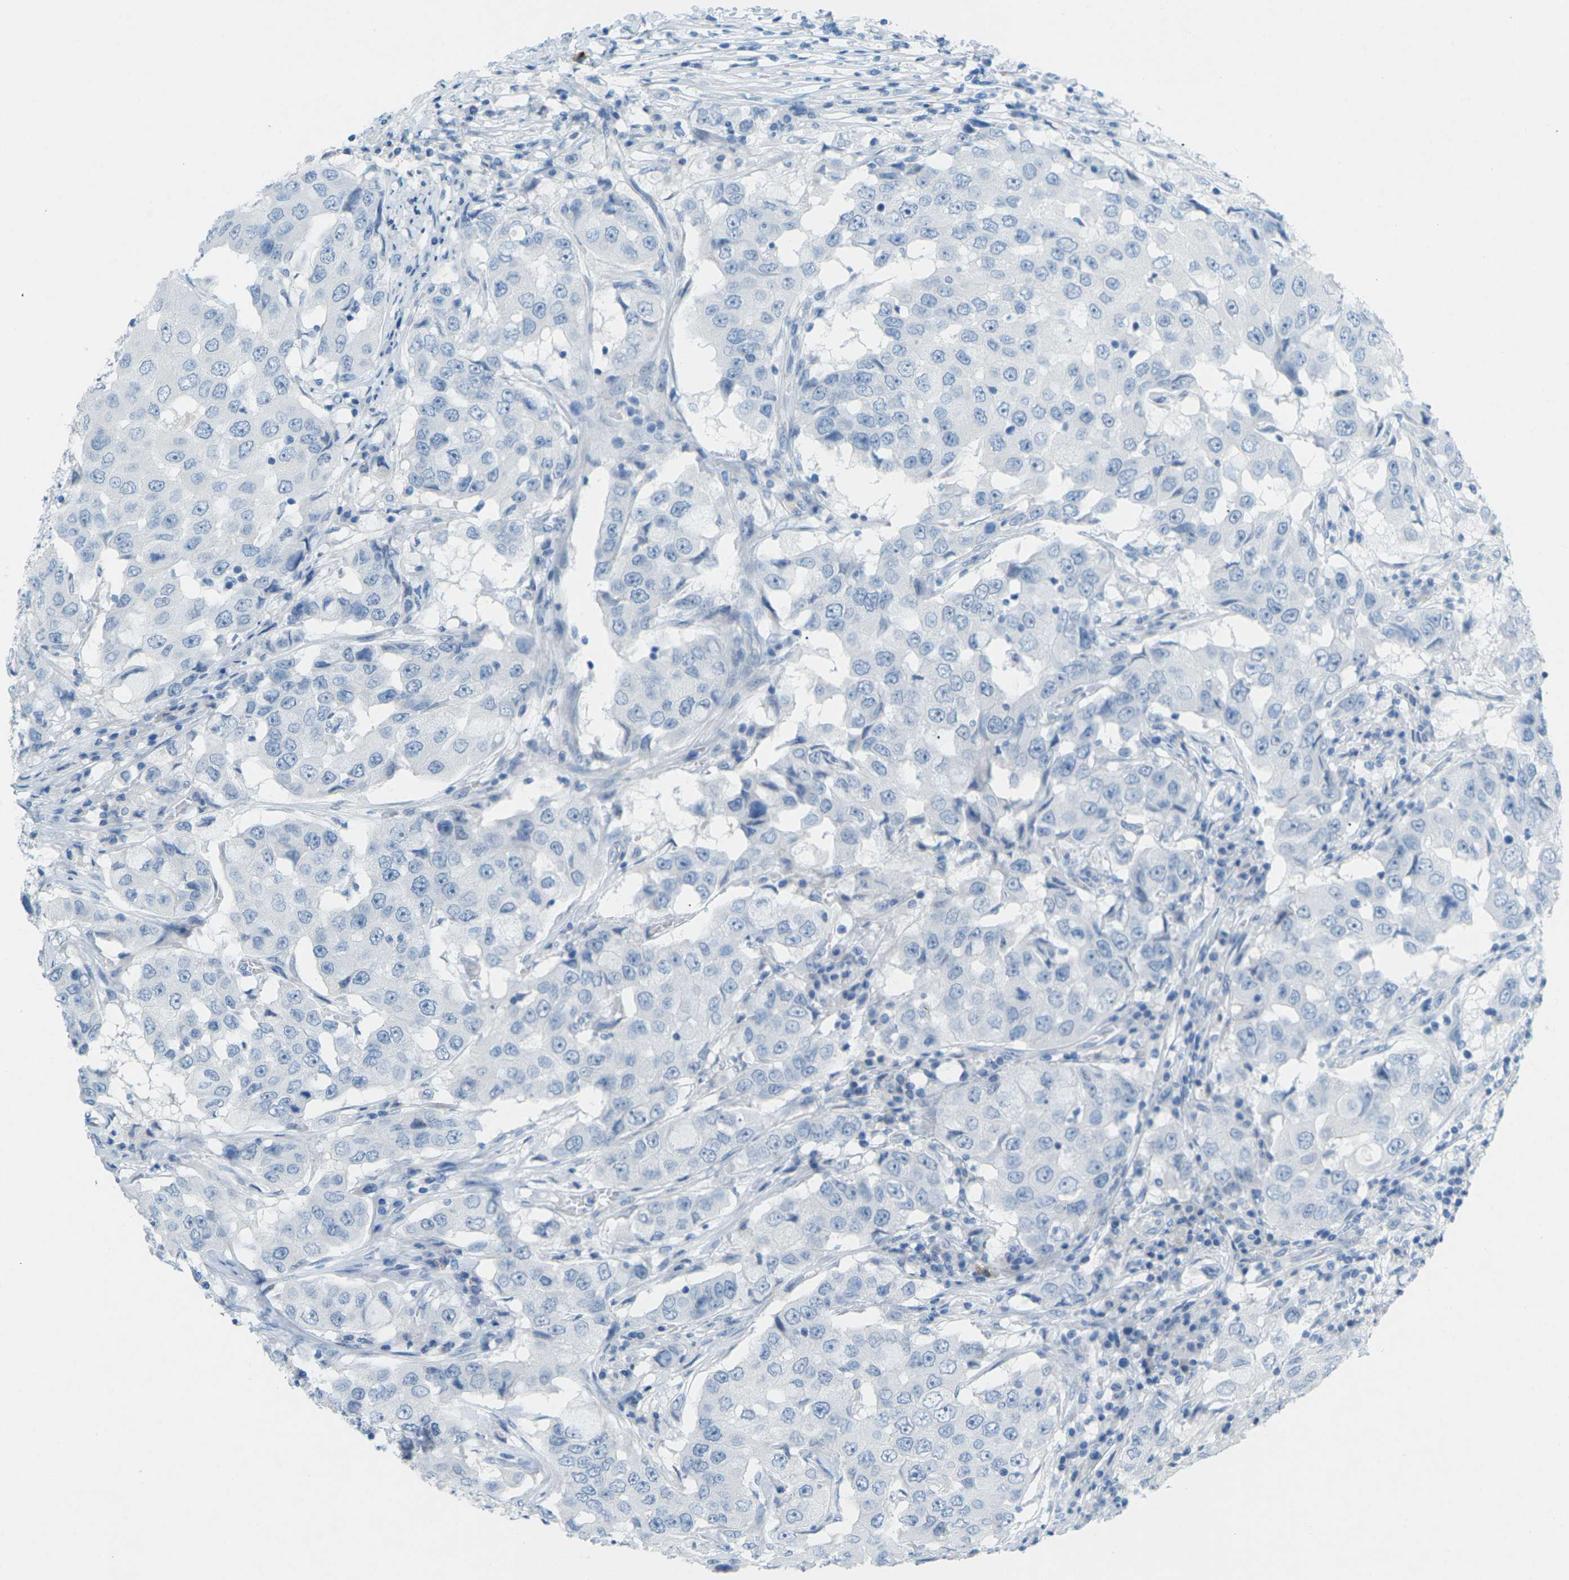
{"staining": {"intensity": "negative", "quantity": "none", "location": "none"}, "tissue": "breast cancer", "cell_type": "Tumor cells", "image_type": "cancer", "snomed": [{"axis": "morphology", "description": "Duct carcinoma"}, {"axis": "topography", "description": "Breast"}], "caption": "Photomicrograph shows no protein staining in tumor cells of invasive ductal carcinoma (breast) tissue. (Brightfield microscopy of DAB (3,3'-diaminobenzidine) immunohistochemistry at high magnification).", "gene": "CDH16", "patient": {"sex": "female", "age": 27}}